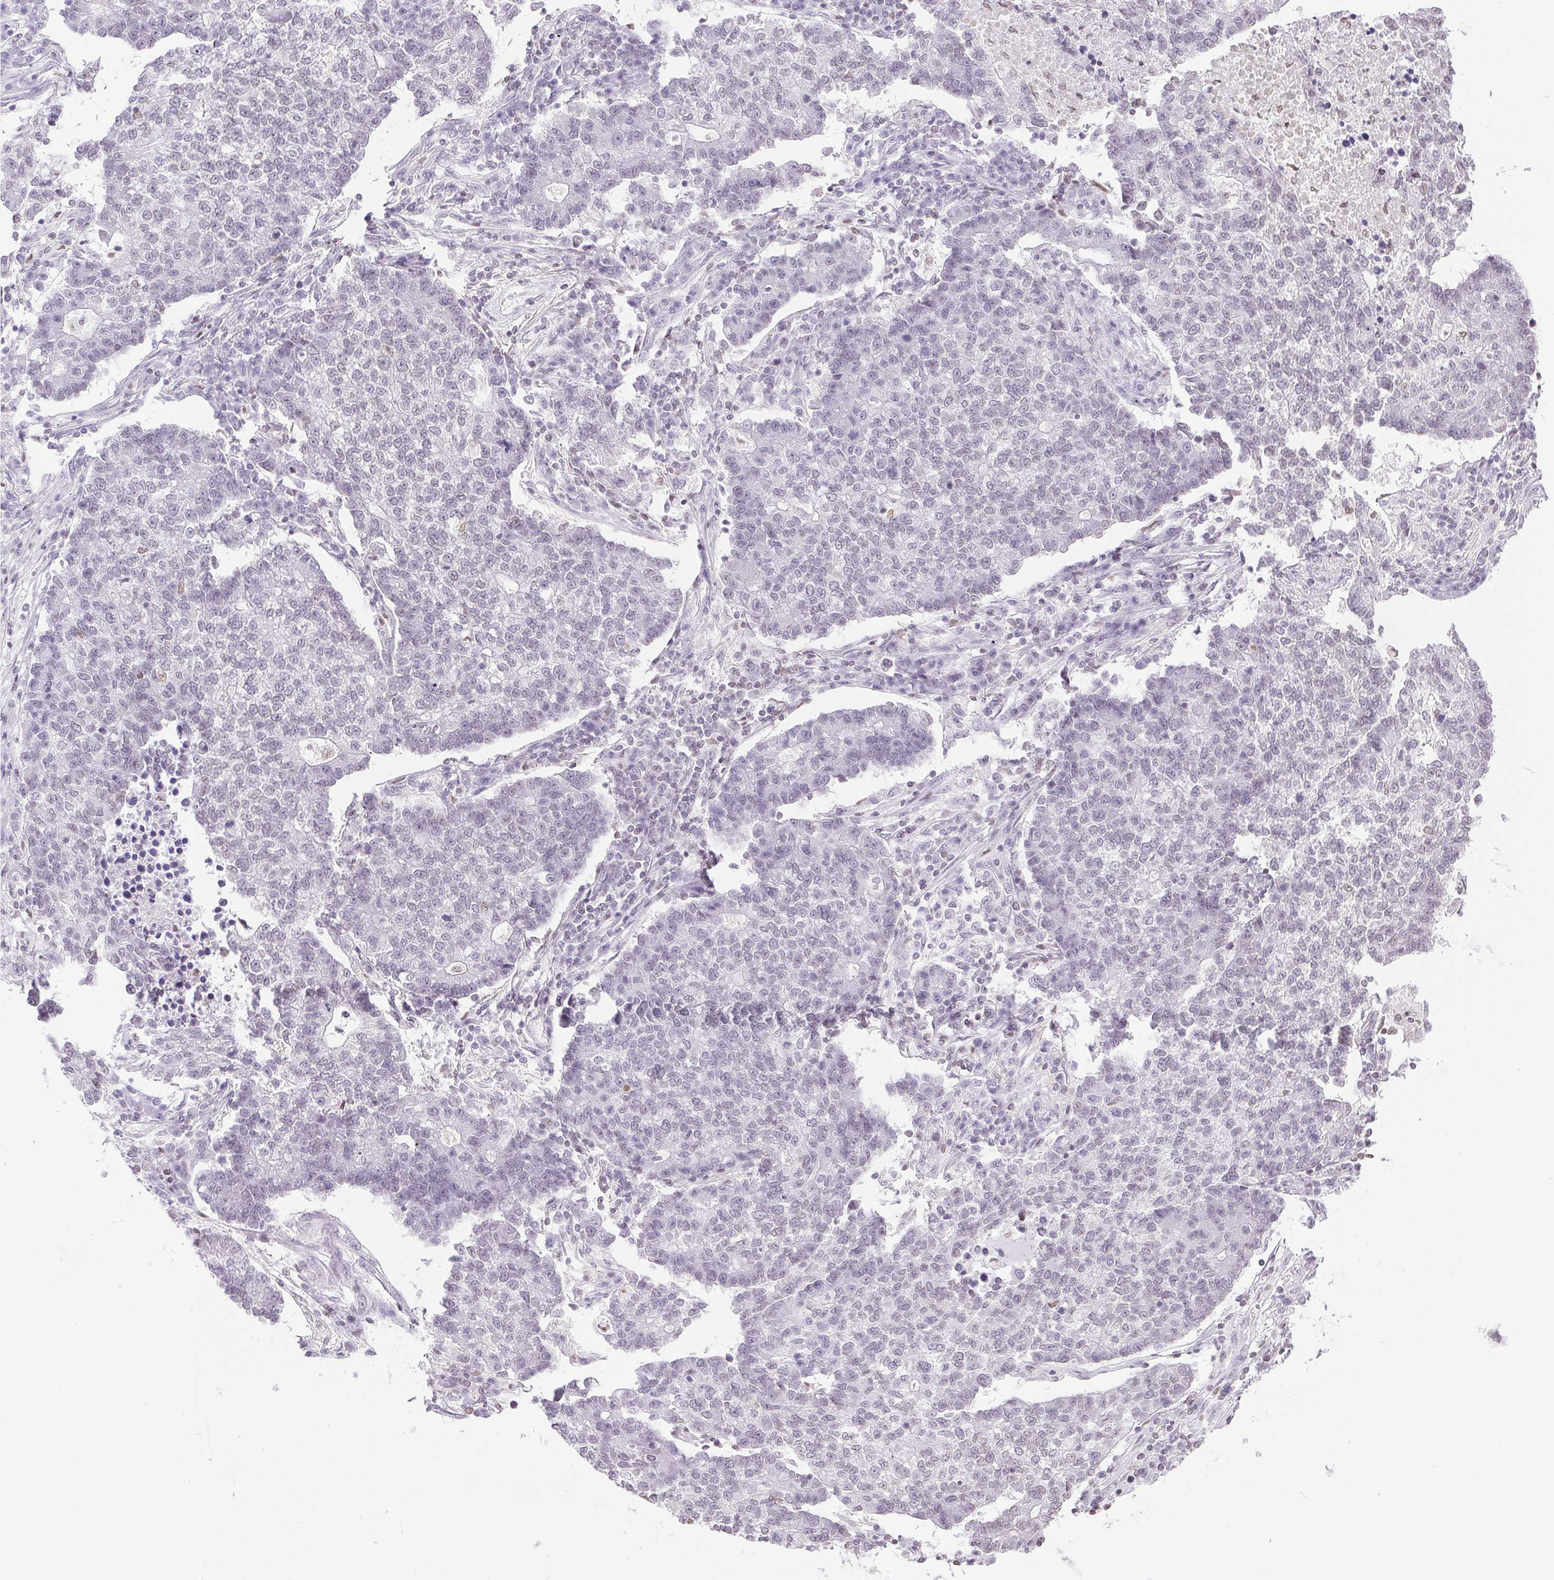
{"staining": {"intensity": "negative", "quantity": "none", "location": "none"}, "tissue": "lung cancer", "cell_type": "Tumor cells", "image_type": "cancer", "snomed": [{"axis": "morphology", "description": "Adenocarcinoma, NOS"}, {"axis": "topography", "description": "Lung"}], "caption": "Immunohistochemistry histopathology image of neoplastic tissue: lung cancer stained with DAB displays no significant protein staining in tumor cells.", "gene": "PRL", "patient": {"sex": "male", "age": 57}}